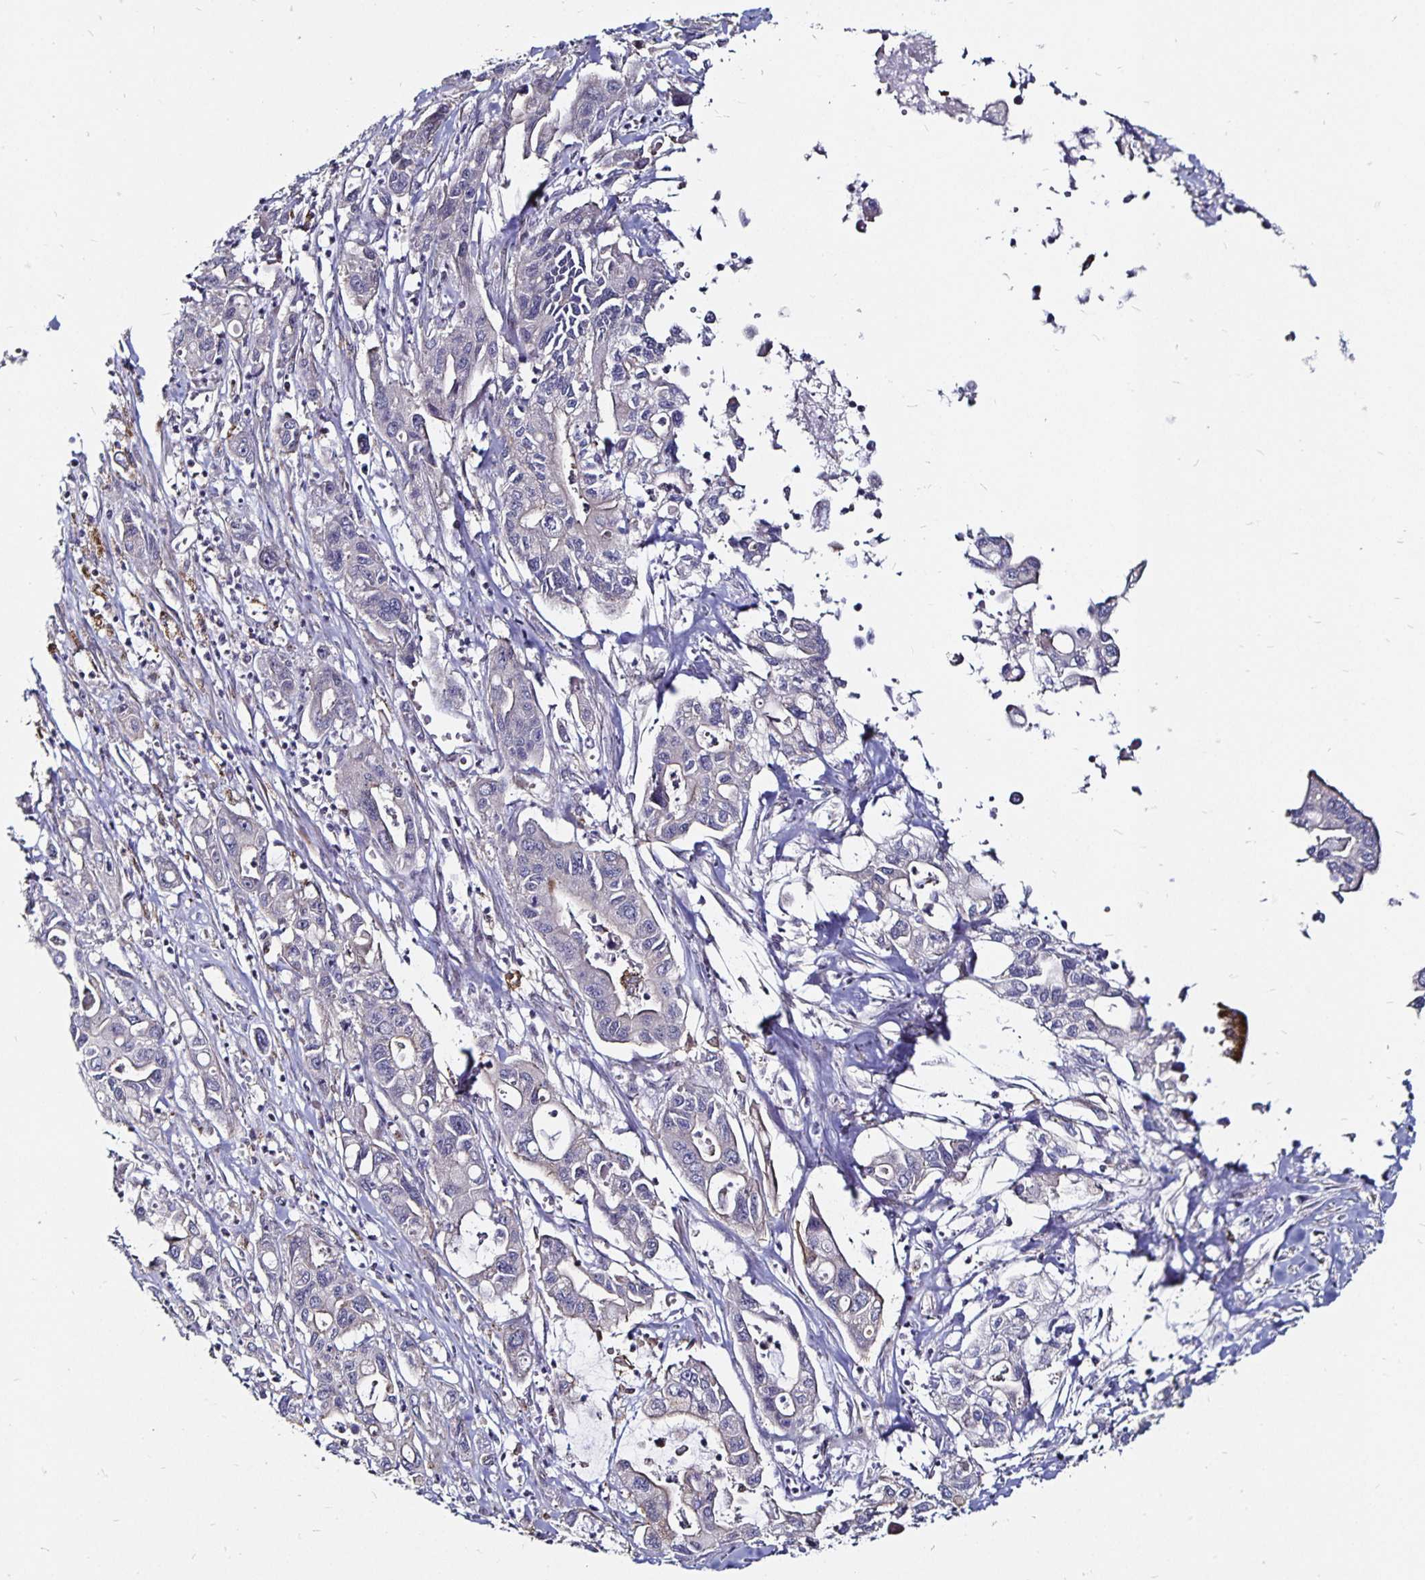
{"staining": {"intensity": "negative", "quantity": "none", "location": "none"}, "tissue": "pancreatic cancer", "cell_type": "Tumor cells", "image_type": "cancer", "snomed": [{"axis": "morphology", "description": "Adenocarcinoma, NOS"}, {"axis": "topography", "description": "Pancreas"}], "caption": "DAB (3,3'-diaminobenzidine) immunohistochemical staining of human adenocarcinoma (pancreatic) reveals no significant staining in tumor cells.", "gene": "CYP27A1", "patient": {"sex": "male", "age": 62}}